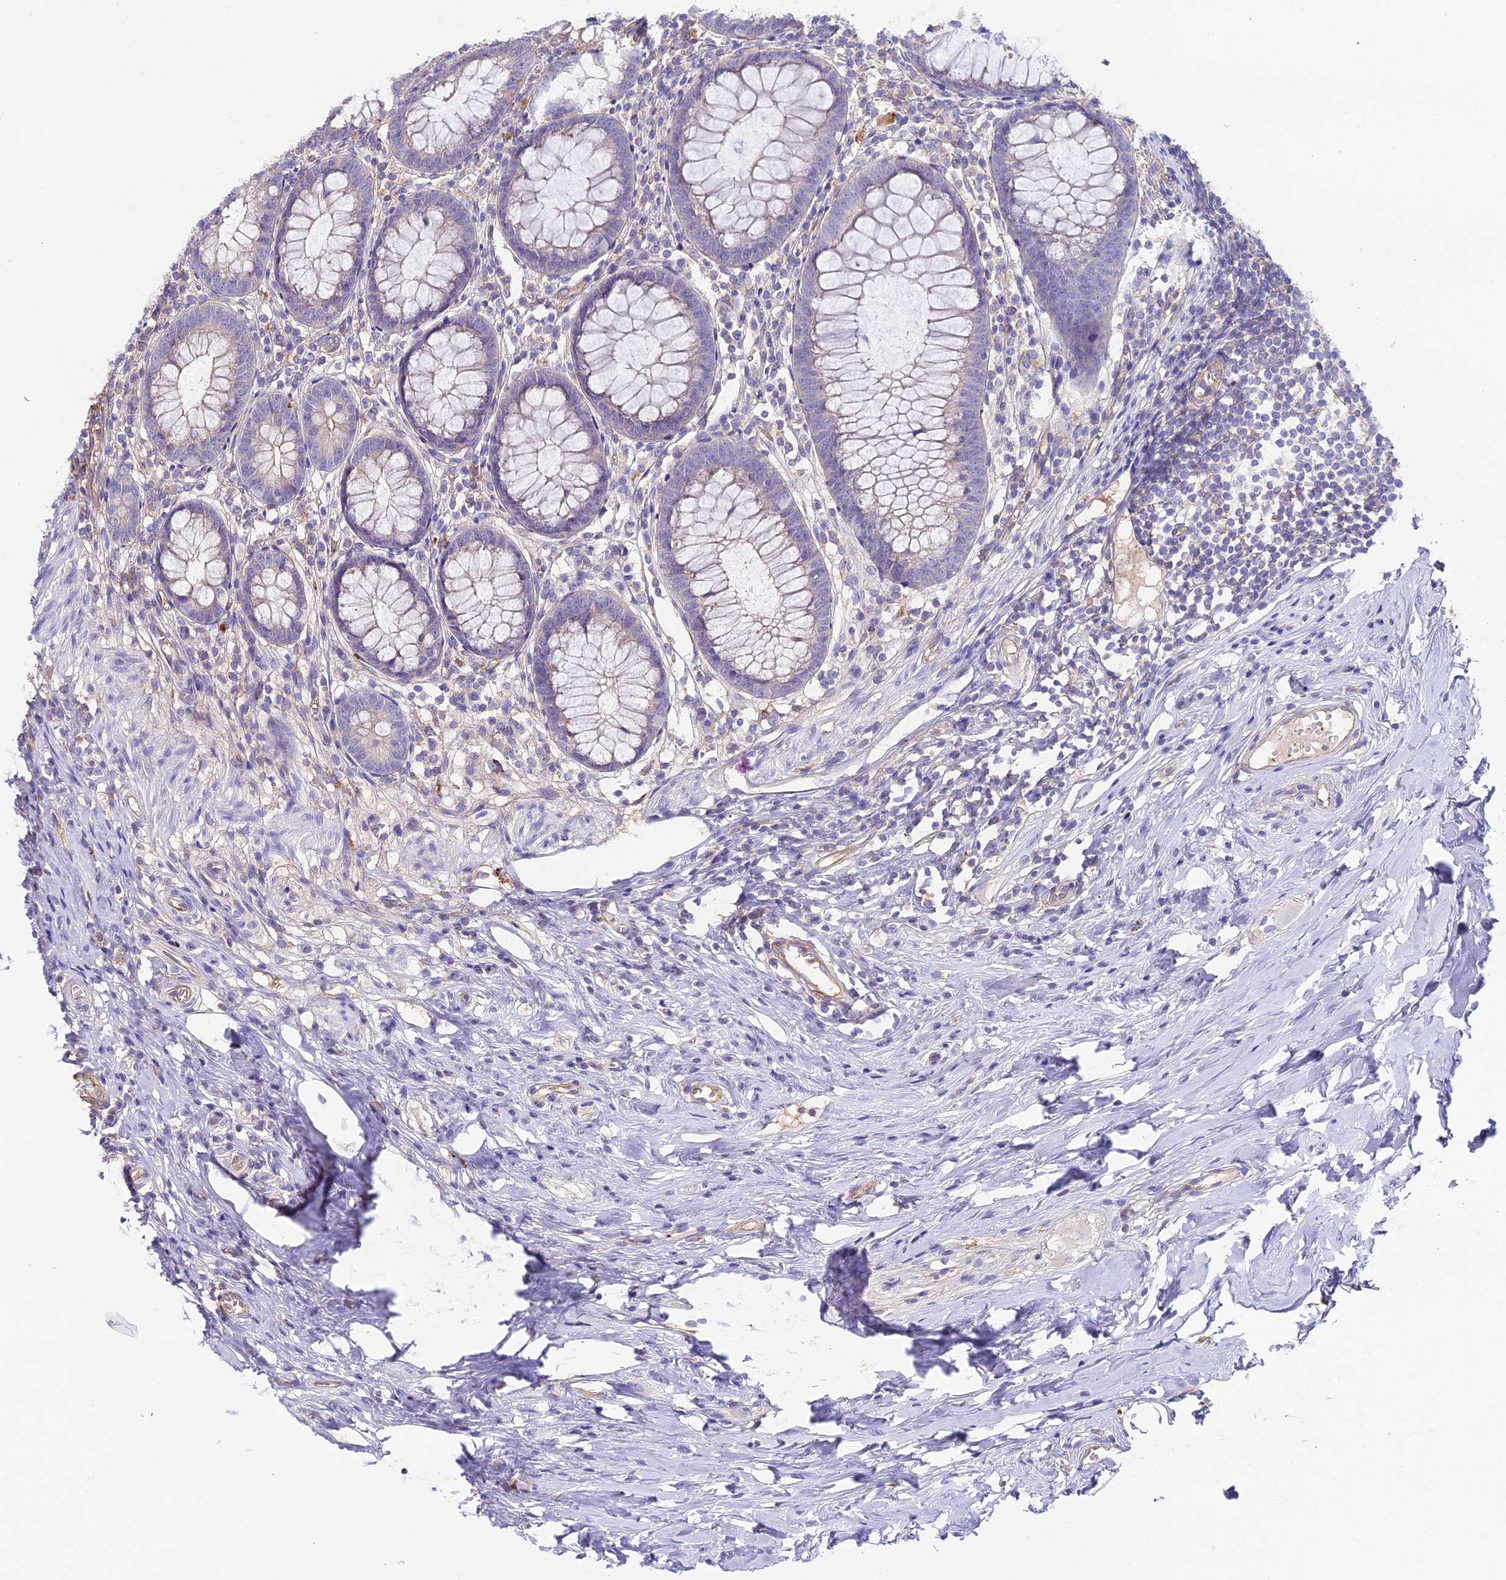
{"staining": {"intensity": "negative", "quantity": "none", "location": "none"}, "tissue": "appendix", "cell_type": "Glandular cells", "image_type": "normal", "snomed": [{"axis": "morphology", "description": "Normal tissue, NOS"}, {"axis": "topography", "description": "Appendix"}], "caption": "Immunohistochemical staining of benign appendix shows no significant positivity in glandular cells.", "gene": "GLYAT", "patient": {"sex": "female", "age": 51}}